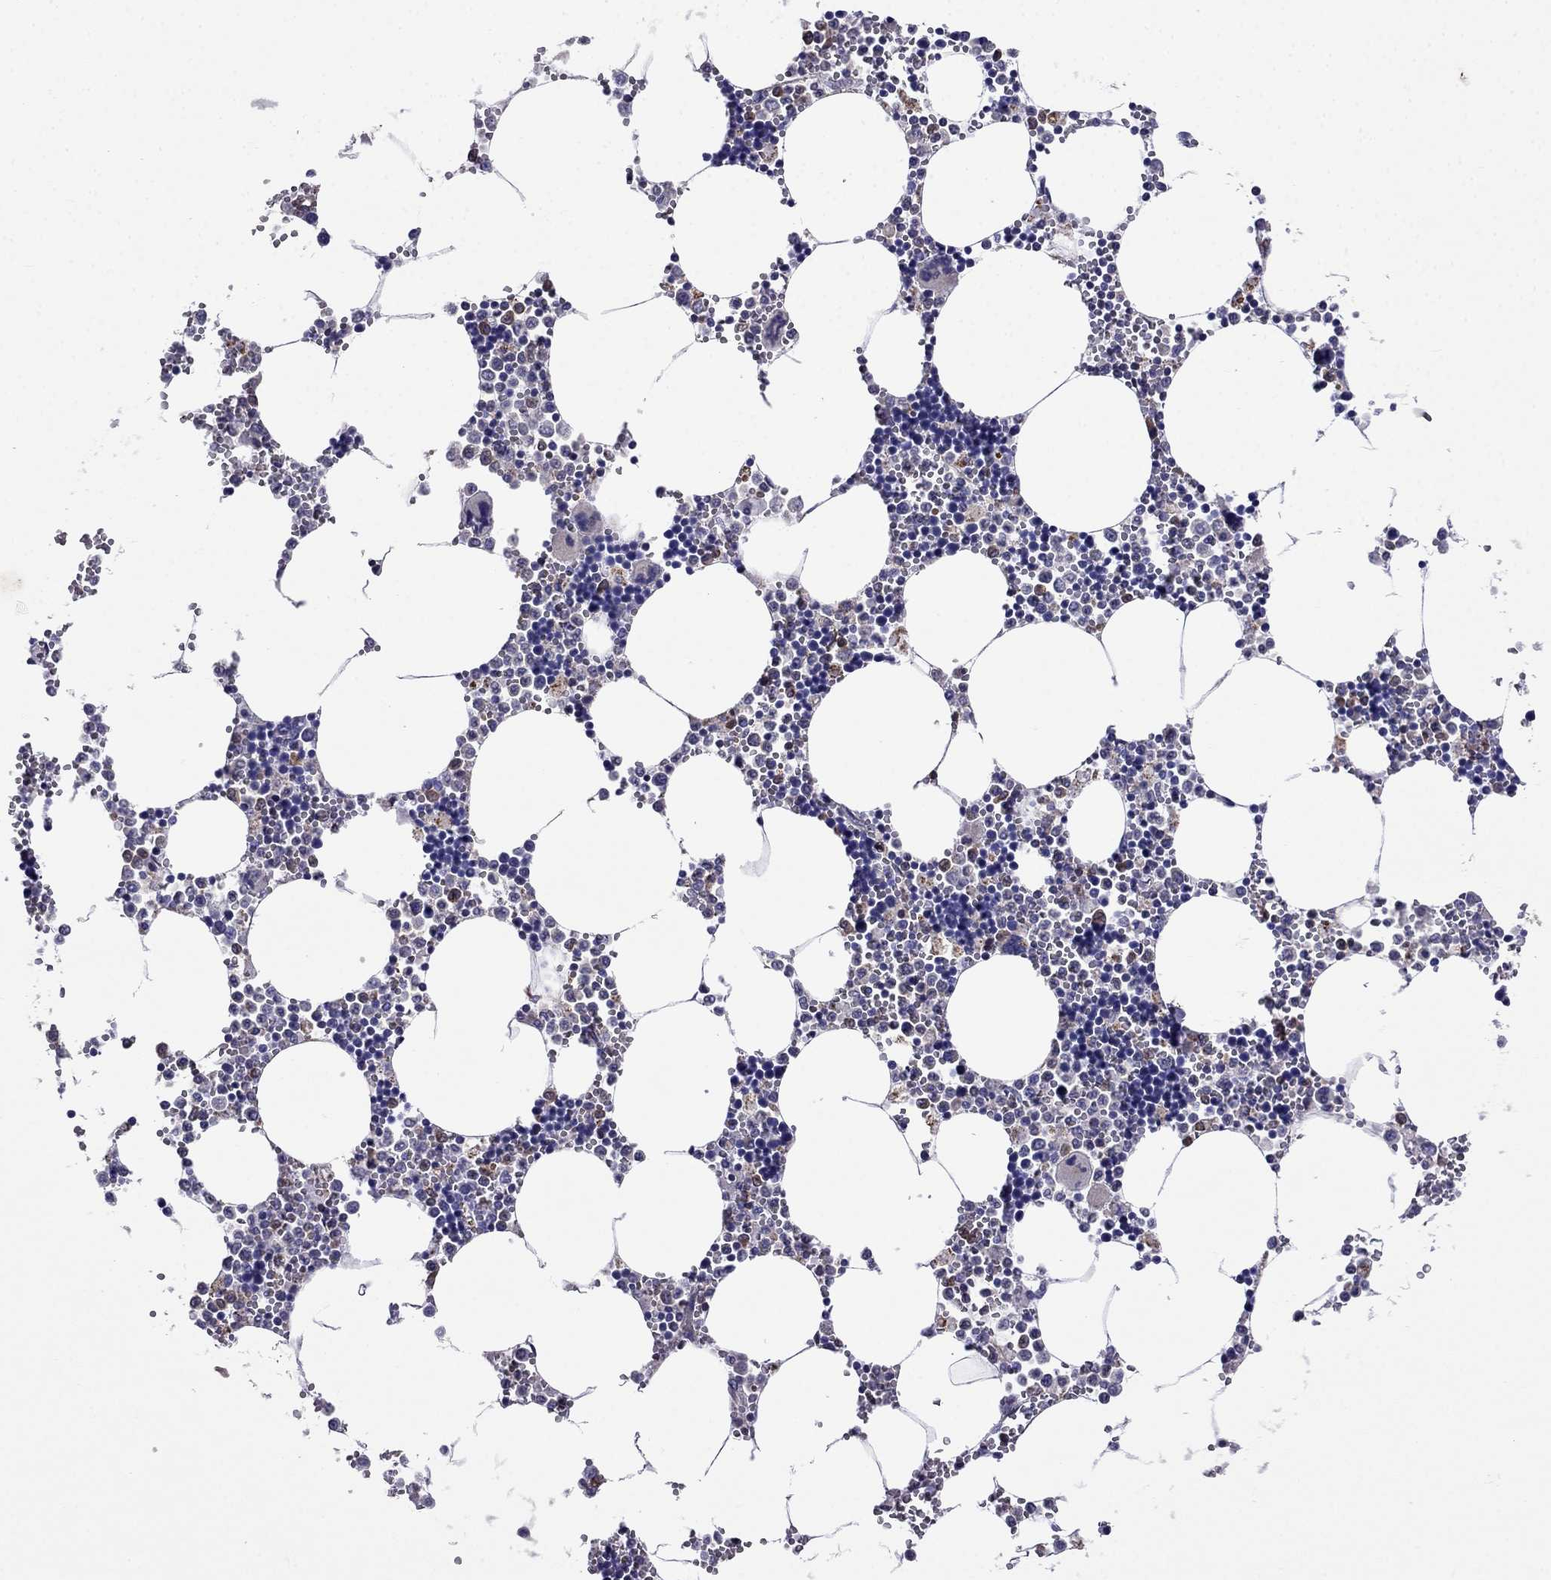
{"staining": {"intensity": "weak", "quantity": "<25%", "location": "cytoplasmic/membranous"}, "tissue": "bone marrow", "cell_type": "Hematopoietic cells", "image_type": "normal", "snomed": [{"axis": "morphology", "description": "Normal tissue, NOS"}, {"axis": "topography", "description": "Bone marrow"}], "caption": "IHC histopathology image of unremarkable bone marrow stained for a protein (brown), which demonstrates no staining in hematopoietic cells. (Stains: DAB IHC with hematoxylin counter stain, Microscopy: brightfield microscopy at high magnification).", "gene": "GNAL", "patient": {"sex": "male", "age": 54}}